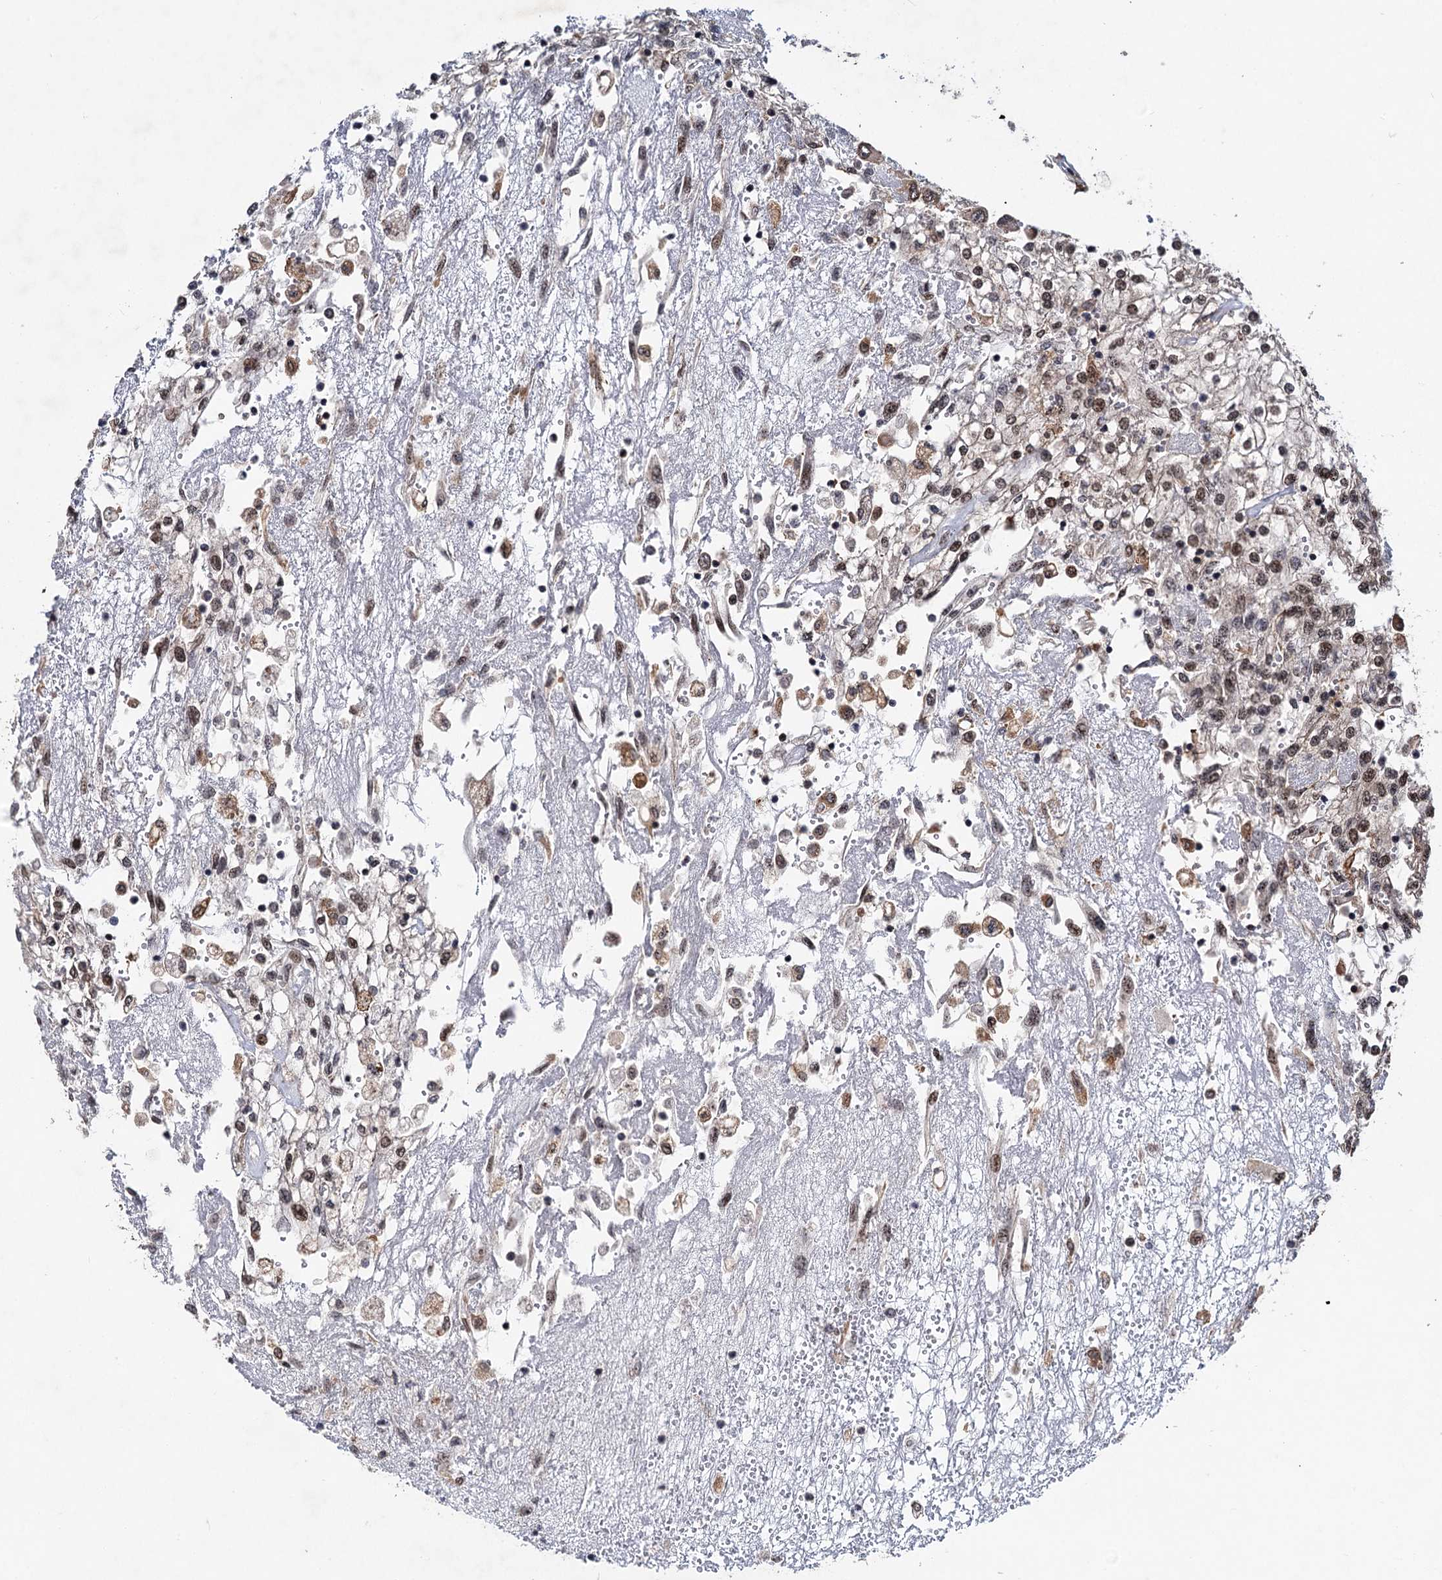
{"staining": {"intensity": "weak", "quantity": "<25%", "location": "nuclear"}, "tissue": "renal cancer", "cell_type": "Tumor cells", "image_type": "cancer", "snomed": [{"axis": "morphology", "description": "Adenocarcinoma, NOS"}, {"axis": "topography", "description": "Kidney"}], "caption": "Immunohistochemistry histopathology image of neoplastic tissue: renal adenocarcinoma stained with DAB shows no significant protein positivity in tumor cells. (DAB (3,3'-diaminobenzidine) immunohistochemistry (IHC) with hematoxylin counter stain).", "gene": "MESD", "patient": {"sex": "female", "age": 52}}